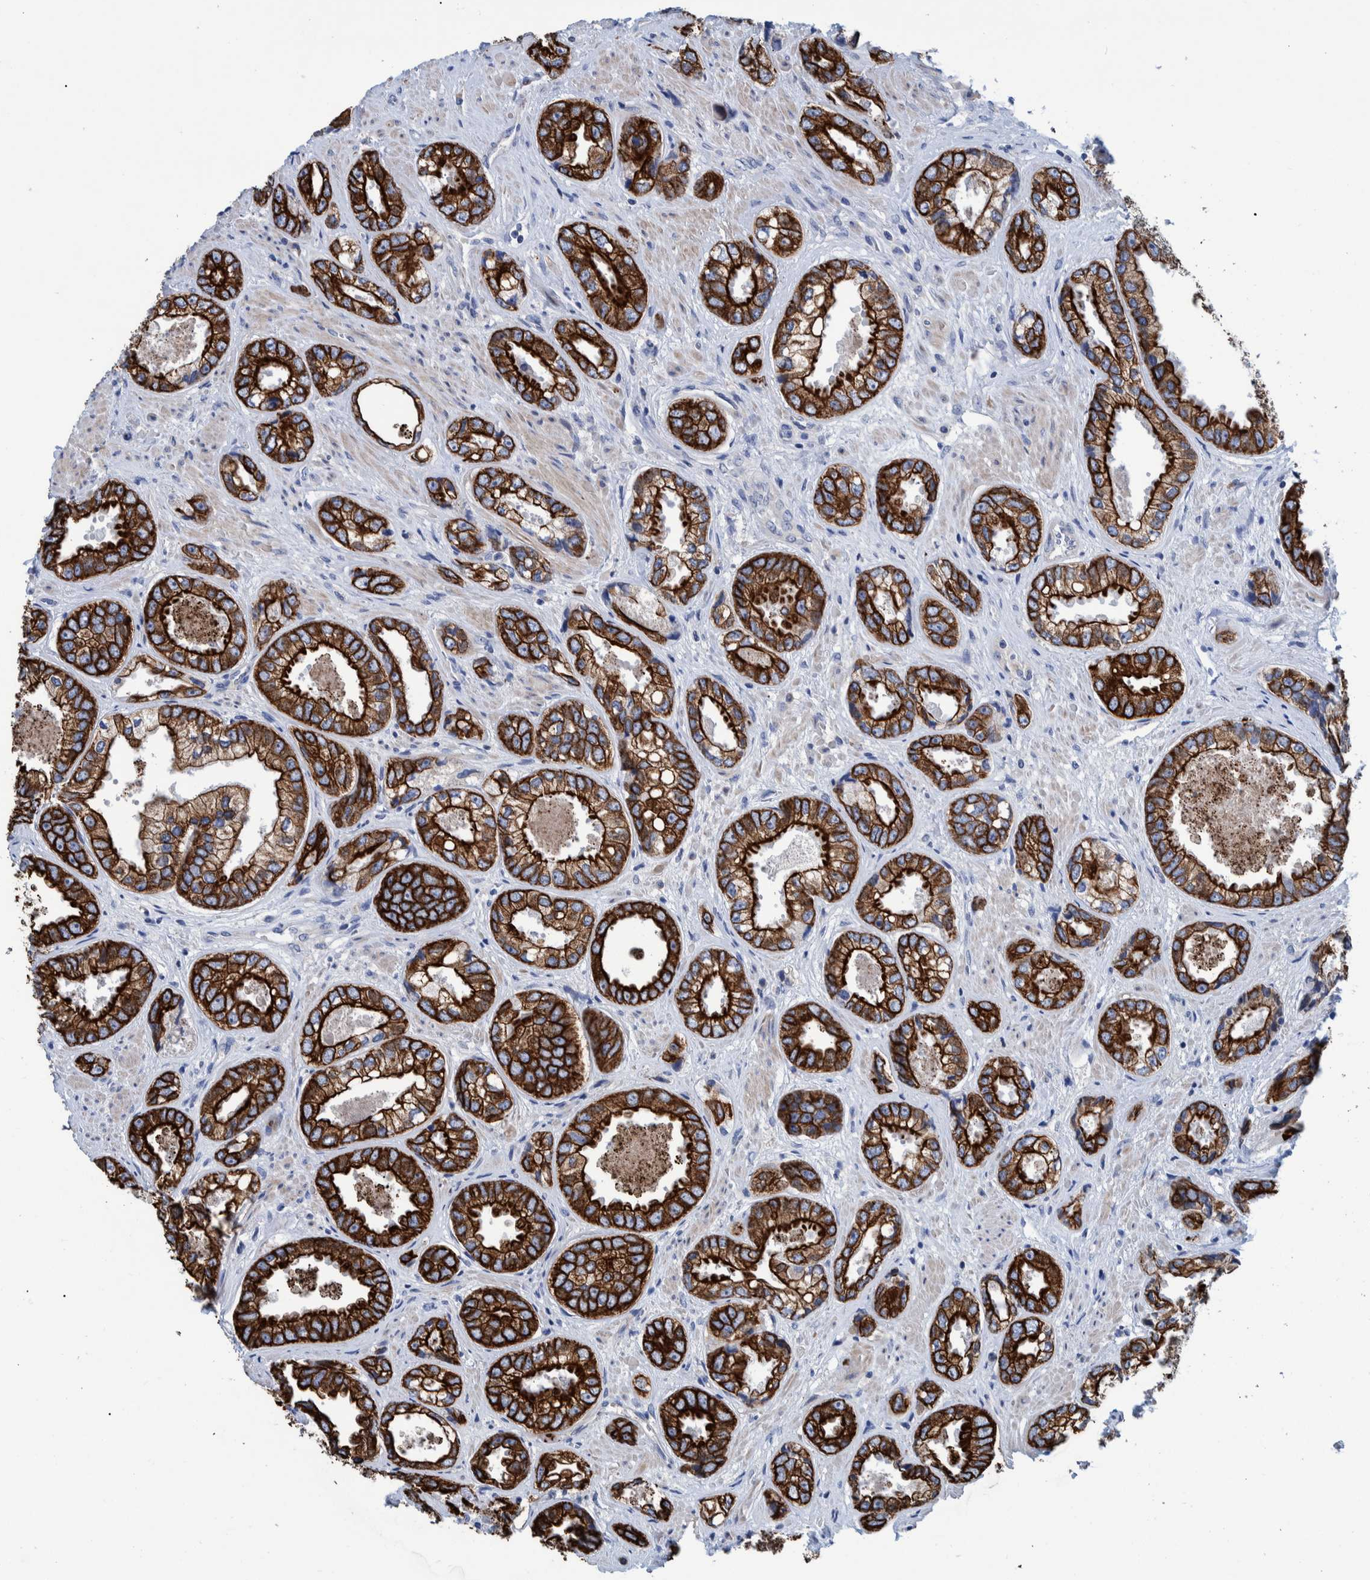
{"staining": {"intensity": "strong", "quantity": ">75%", "location": "cytoplasmic/membranous"}, "tissue": "prostate cancer", "cell_type": "Tumor cells", "image_type": "cancer", "snomed": [{"axis": "morphology", "description": "Adenocarcinoma, High grade"}, {"axis": "topography", "description": "Prostate"}], "caption": "A photomicrograph of human prostate cancer (adenocarcinoma (high-grade)) stained for a protein displays strong cytoplasmic/membranous brown staining in tumor cells.", "gene": "MKS1", "patient": {"sex": "male", "age": 61}}